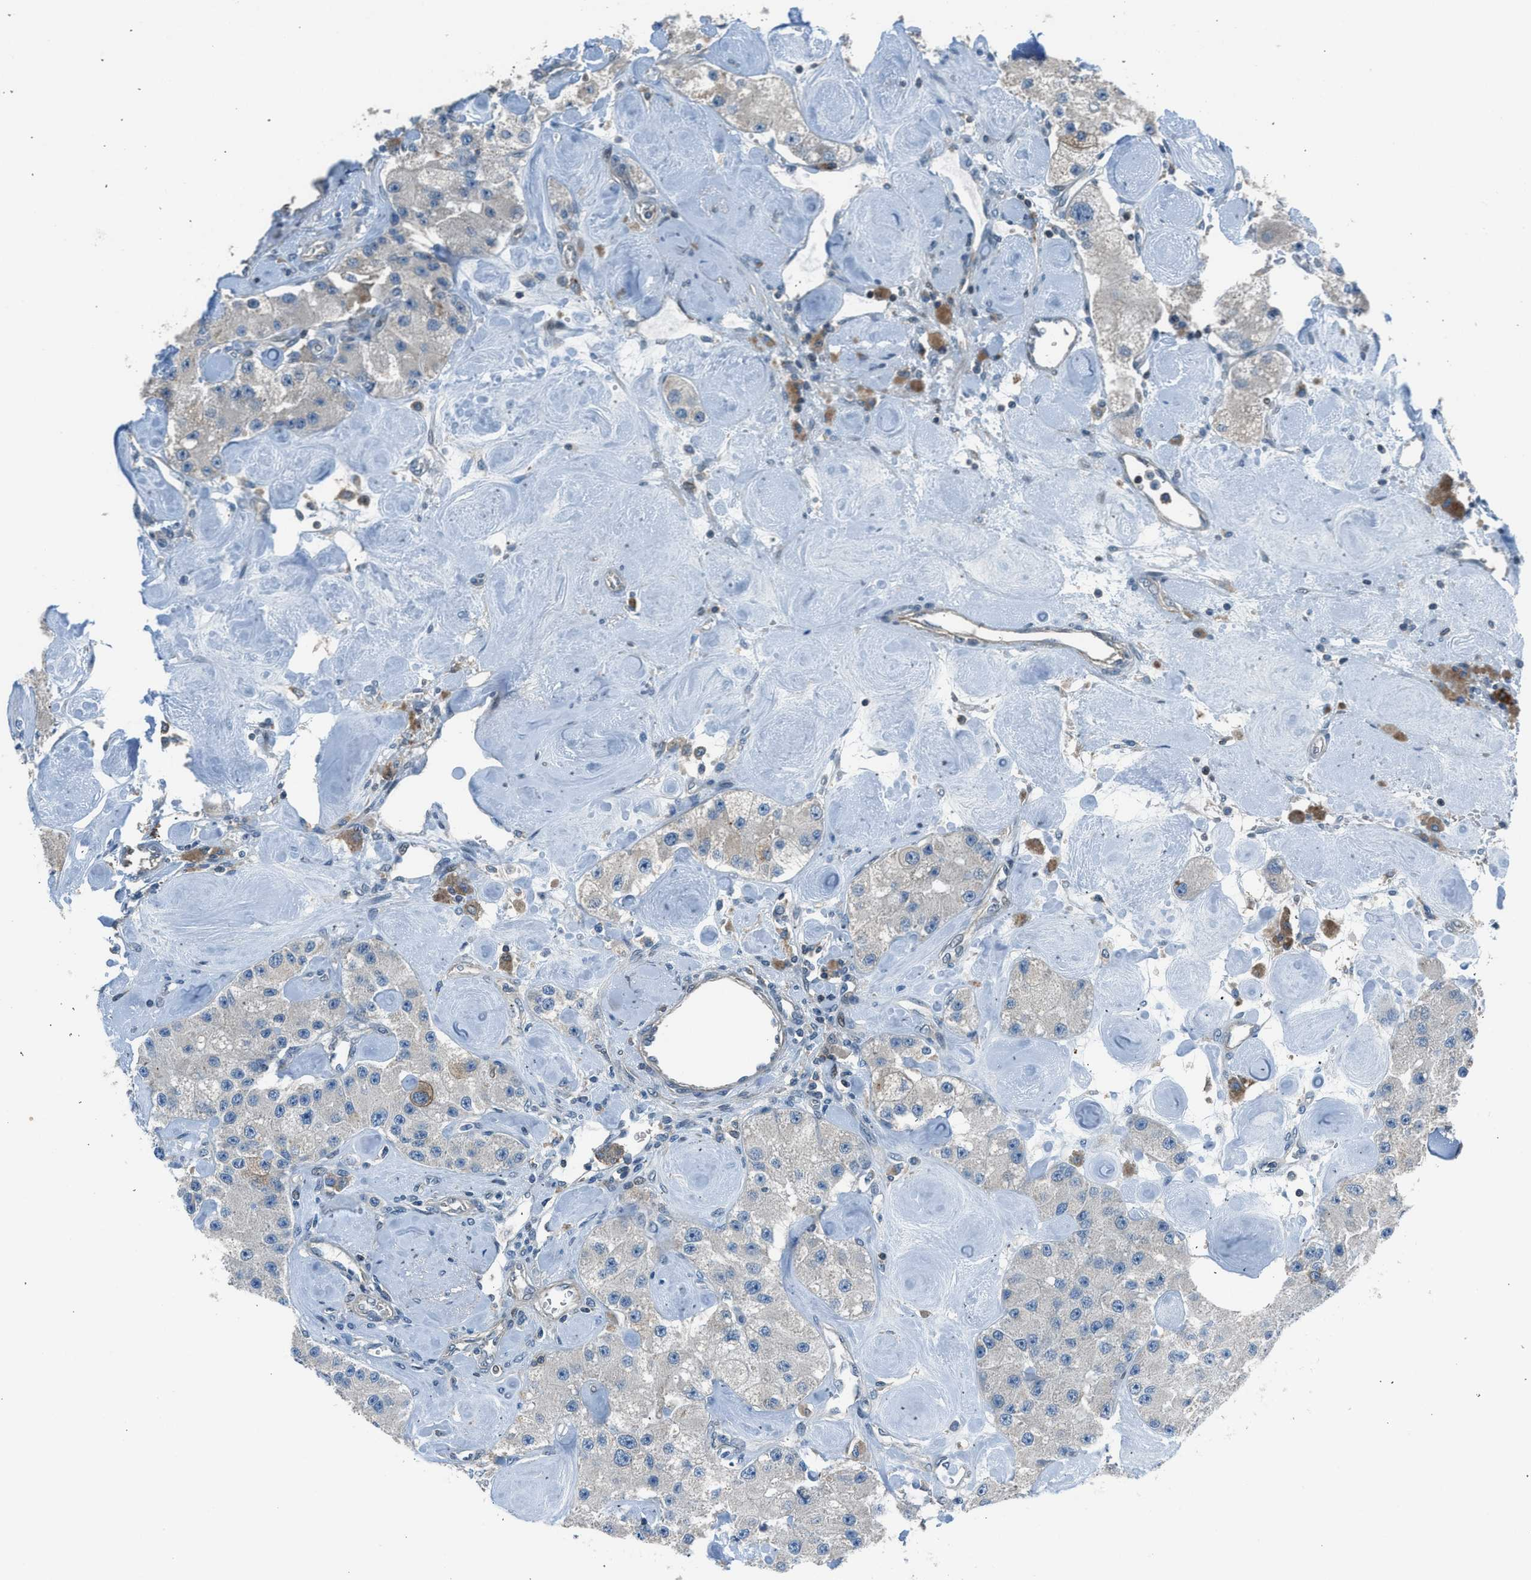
{"staining": {"intensity": "weak", "quantity": "<25%", "location": "cytoplasmic/membranous"}, "tissue": "carcinoid", "cell_type": "Tumor cells", "image_type": "cancer", "snomed": [{"axis": "morphology", "description": "Carcinoid, malignant, NOS"}, {"axis": "topography", "description": "Pancreas"}], "caption": "High power microscopy photomicrograph of an immunohistochemistry image of malignant carcinoid, revealing no significant expression in tumor cells.", "gene": "LMLN", "patient": {"sex": "male", "age": 41}}